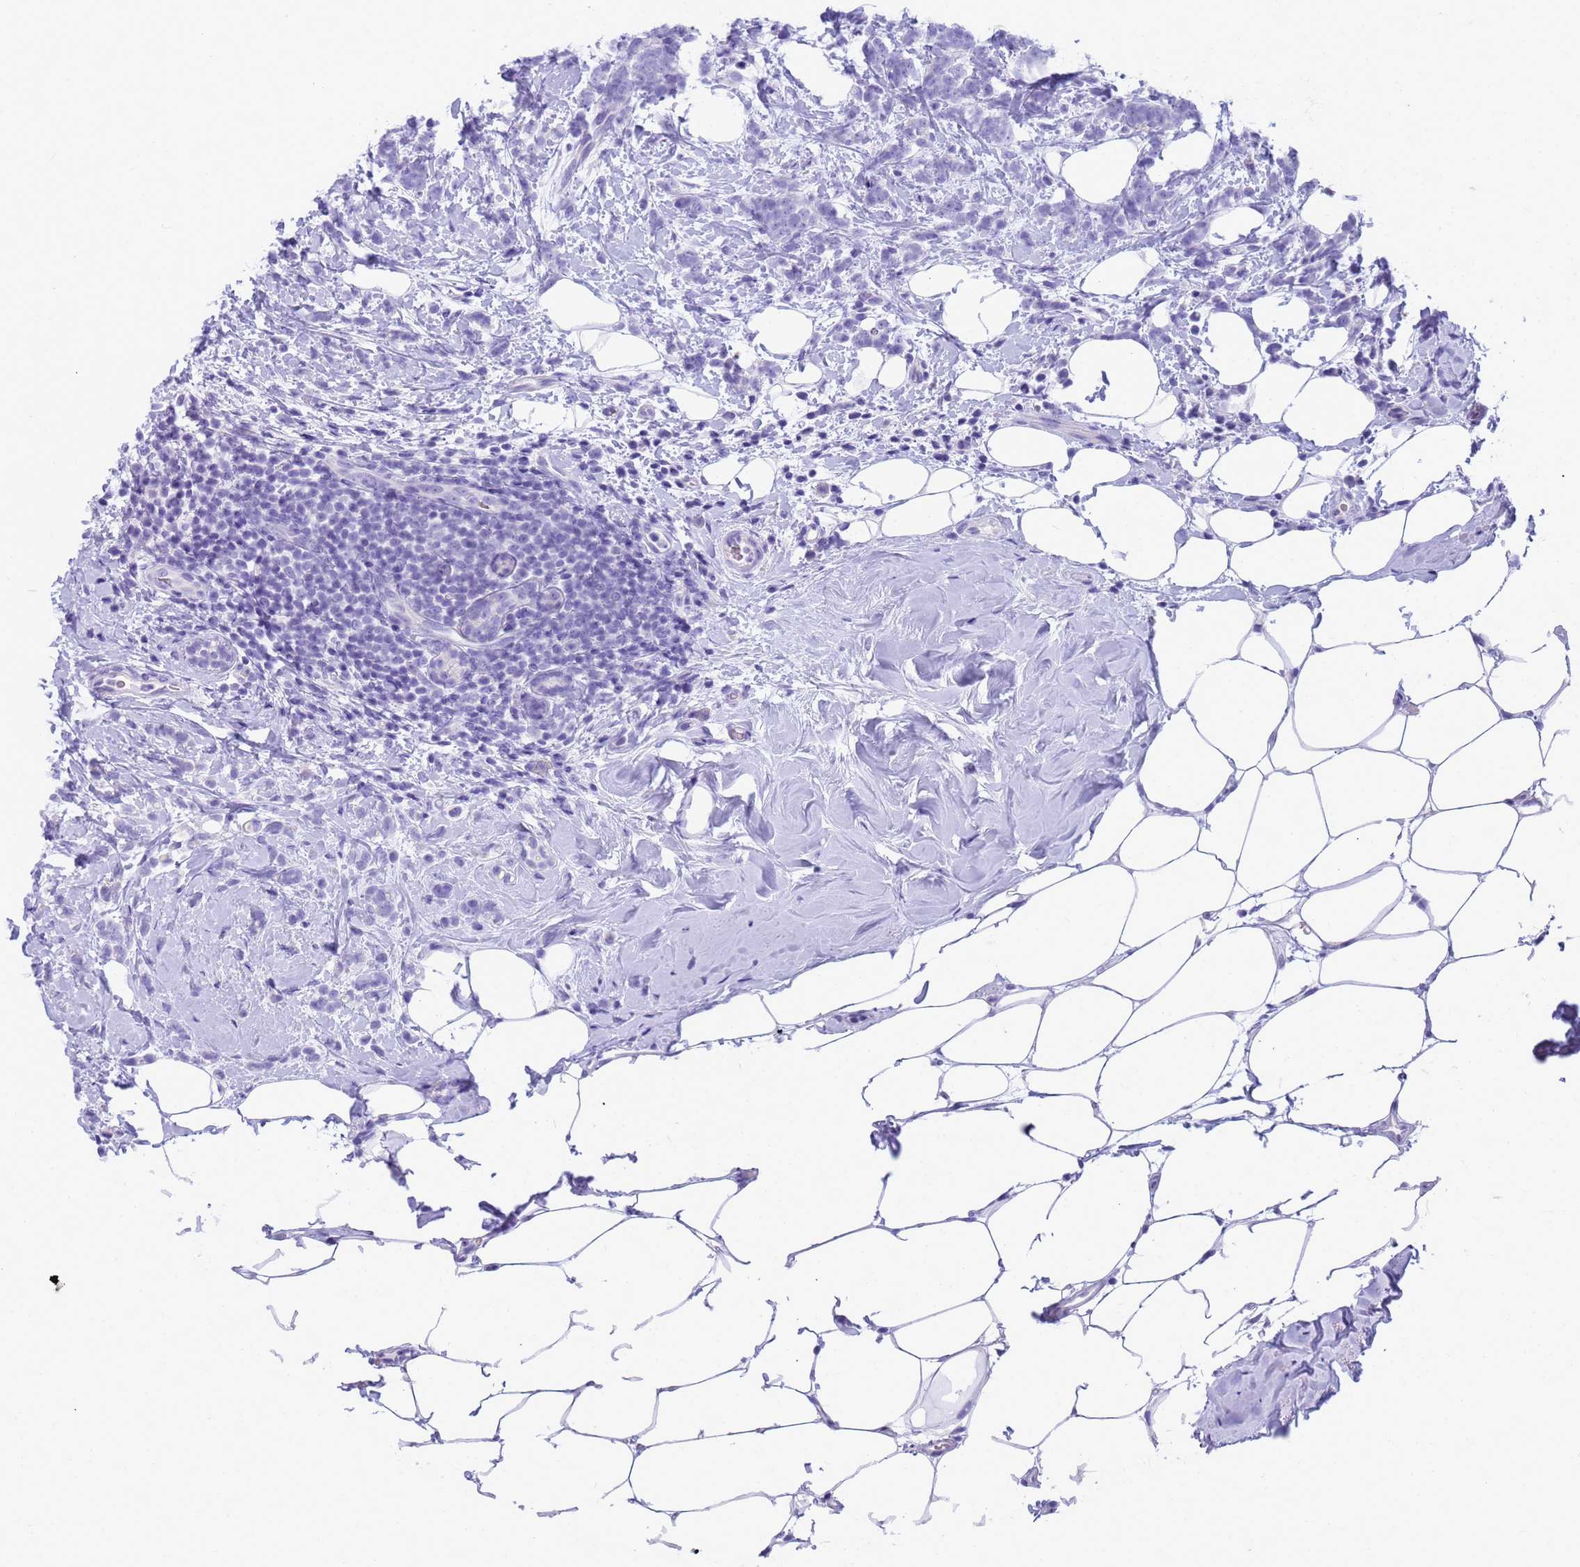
{"staining": {"intensity": "negative", "quantity": "none", "location": "none"}, "tissue": "breast cancer", "cell_type": "Tumor cells", "image_type": "cancer", "snomed": [{"axis": "morphology", "description": "Lobular carcinoma"}, {"axis": "topography", "description": "Breast"}], "caption": "DAB immunohistochemical staining of lobular carcinoma (breast) displays no significant staining in tumor cells.", "gene": "RNASE2", "patient": {"sex": "female", "age": 58}}